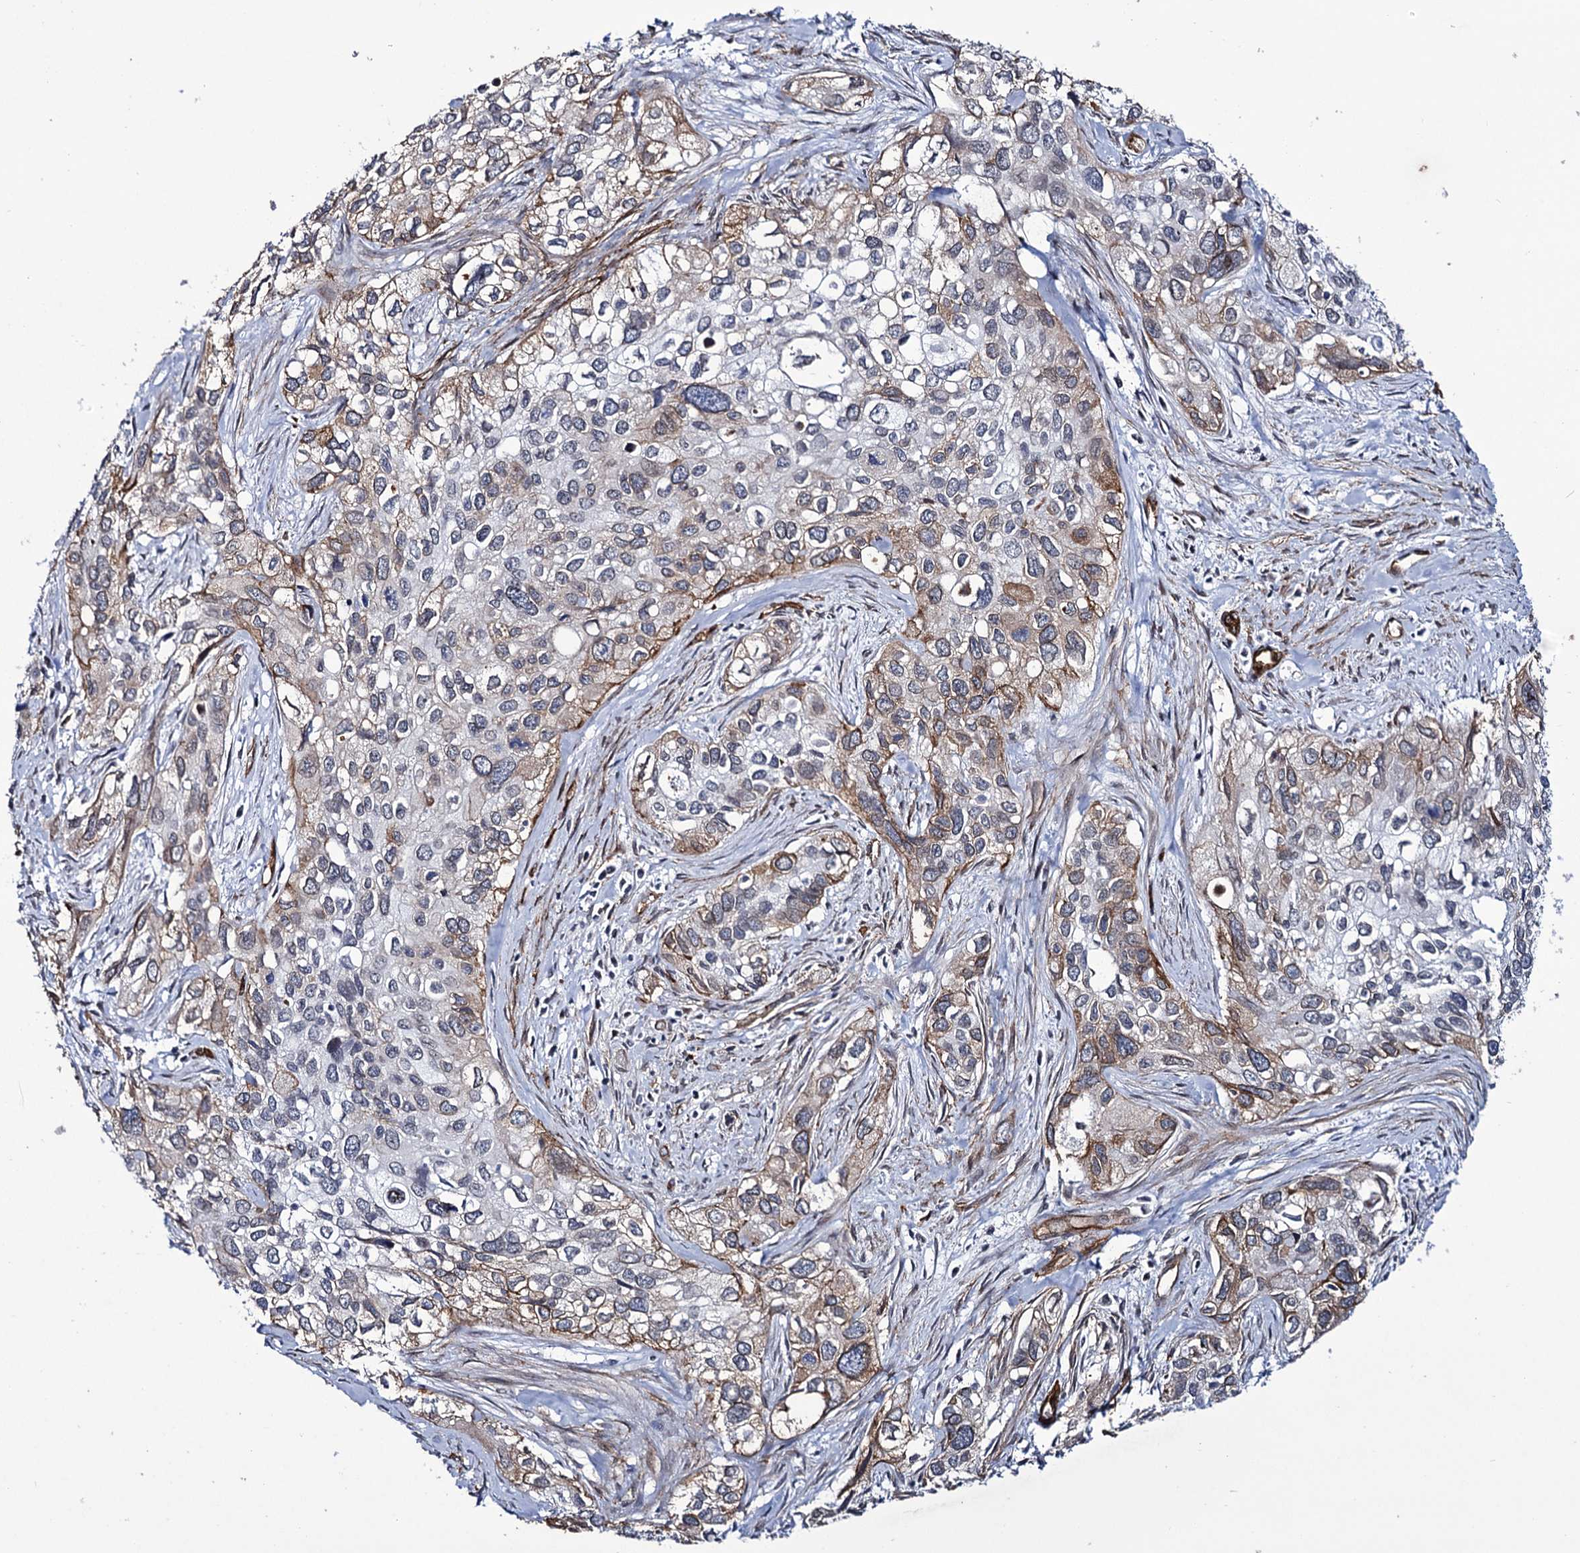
{"staining": {"intensity": "moderate", "quantity": "<25%", "location": "cytoplasmic/membranous"}, "tissue": "cervical cancer", "cell_type": "Tumor cells", "image_type": "cancer", "snomed": [{"axis": "morphology", "description": "Squamous cell carcinoma, NOS"}, {"axis": "topography", "description": "Cervix"}], "caption": "Cervical squamous cell carcinoma tissue reveals moderate cytoplasmic/membranous positivity in approximately <25% of tumor cells (brown staining indicates protein expression, while blue staining denotes nuclei).", "gene": "ZC3H12C", "patient": {"sex": "female", "age": 55}}